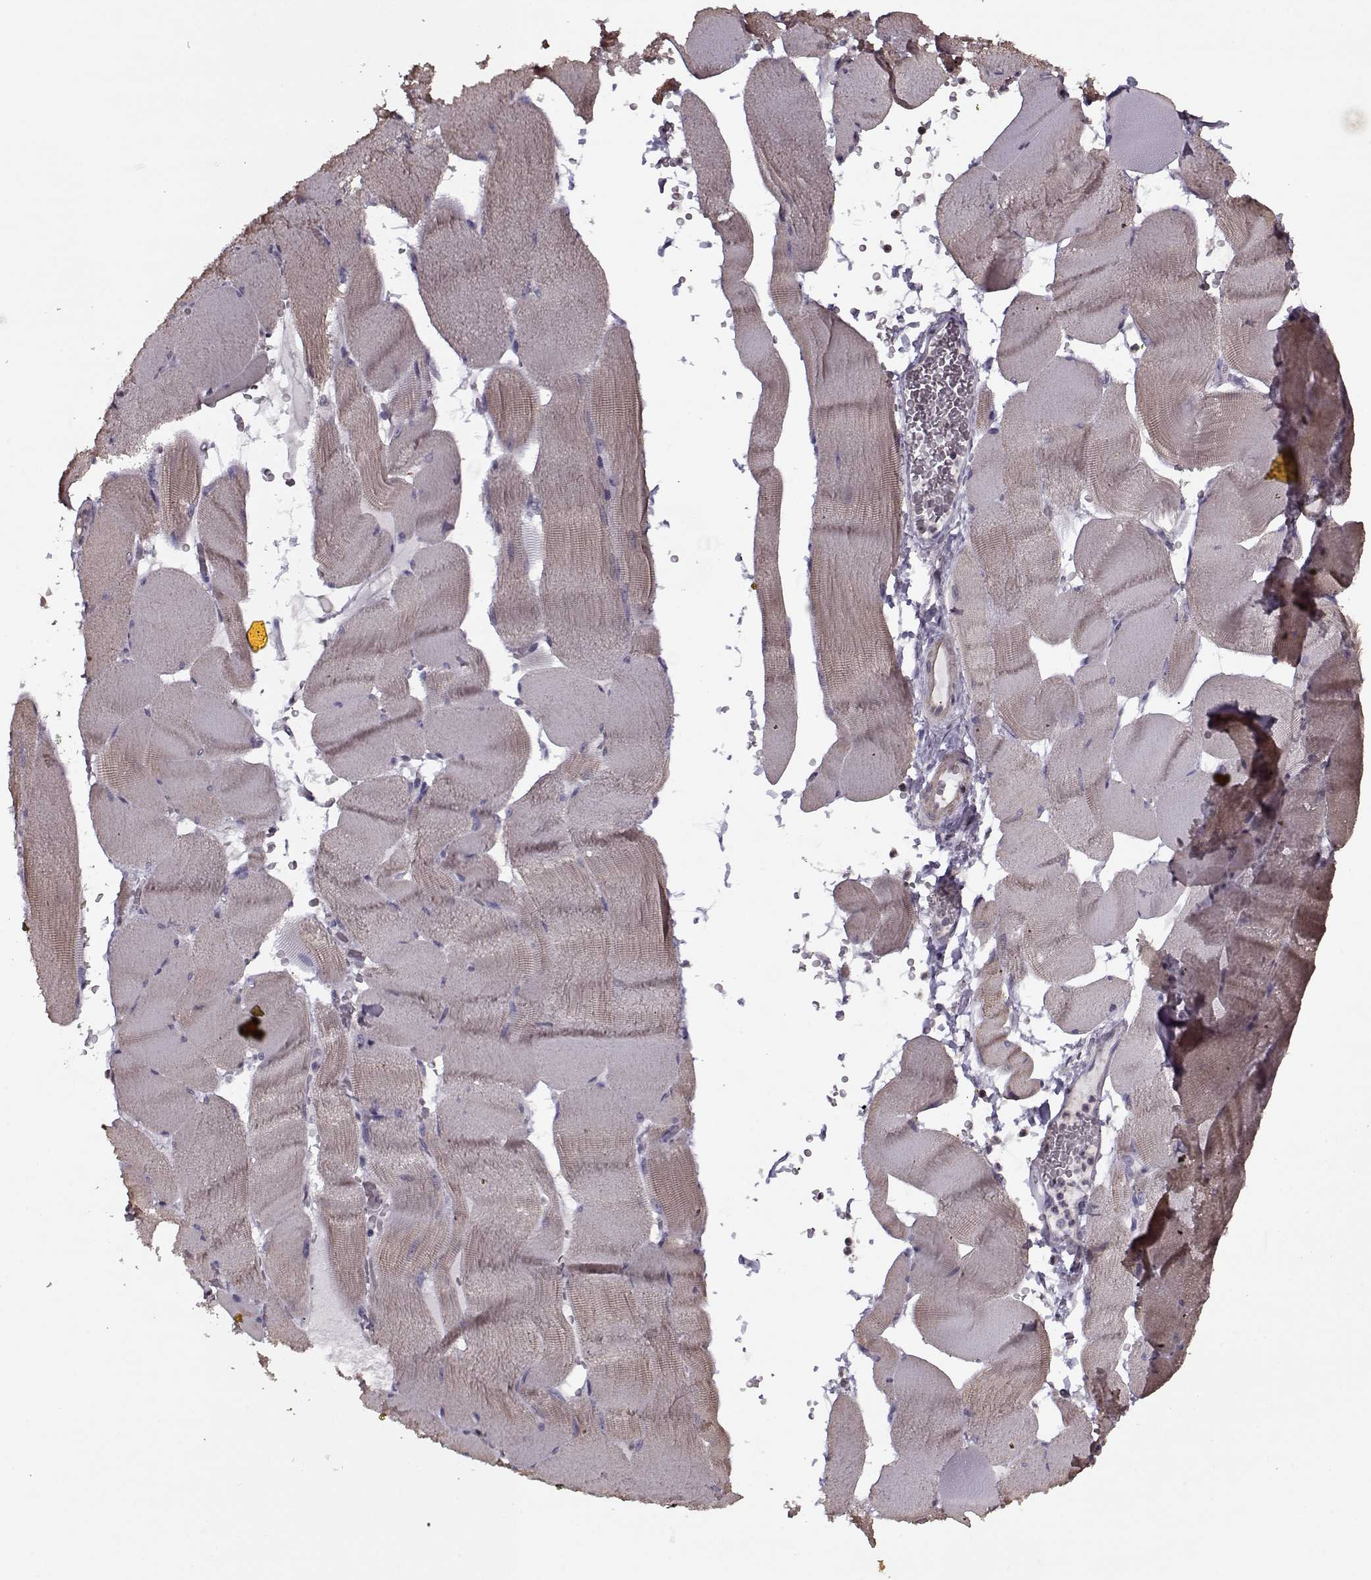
{"staining": {"intensity": "weak", "quantity": ">75%", "location": "cytoplasmic/membranous"}, "tissue": "skeletal muscle", "cell_type": "Myocytes", "image_type": "normal", "snomed": [{"axis": "morphology", "description": "Normal tissue, NOS"}, {"axis": "topography", "description": "Skeletal muscle"}], "caption": "High-power microscopy captured an immunohistochemistry (IHC) image of normal skeletal muscle, revealing weak cytoplasmic/membranous positivity in about >75% of myocytes.", "gene": "KRT9", "patient": {"sex": "male", "age": 56}}